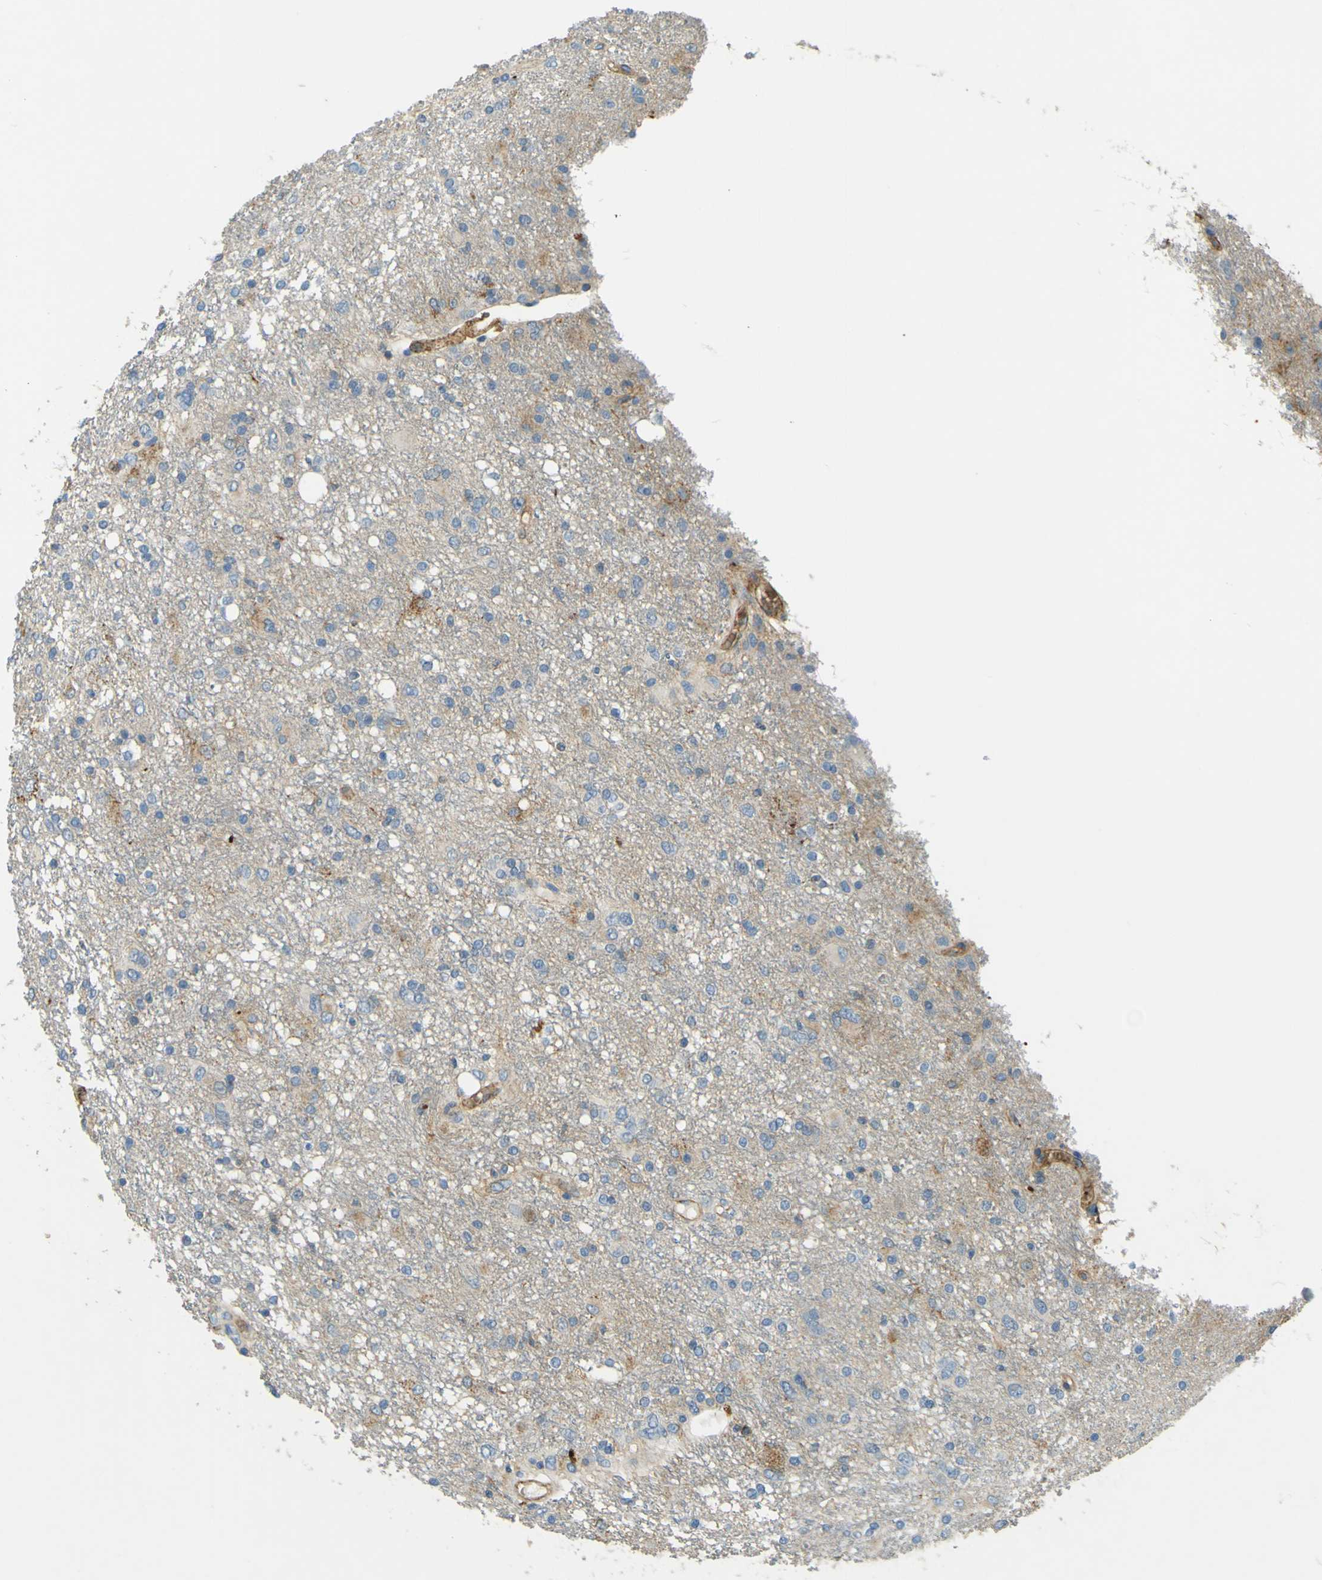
{"staining": {"intensity": "negative", "quantity": "none", "location": "none"}, "tissue": "glioma", "cell_type": "Tumor cells", "image_type": "cancer", "snomed": [{"axis": "morphology", "description": "Glioma, malignant, High grade"}, {"axis": "topography", "description": "Brain"}], "caption": "An IHC histopathology image of malignant glioma (high-grade) is shown. There is no staining in tumor cells of malignant glioma (high-grade).", "gene": "PLXDC1", "patient": {"sex": "female", "age": 59}}